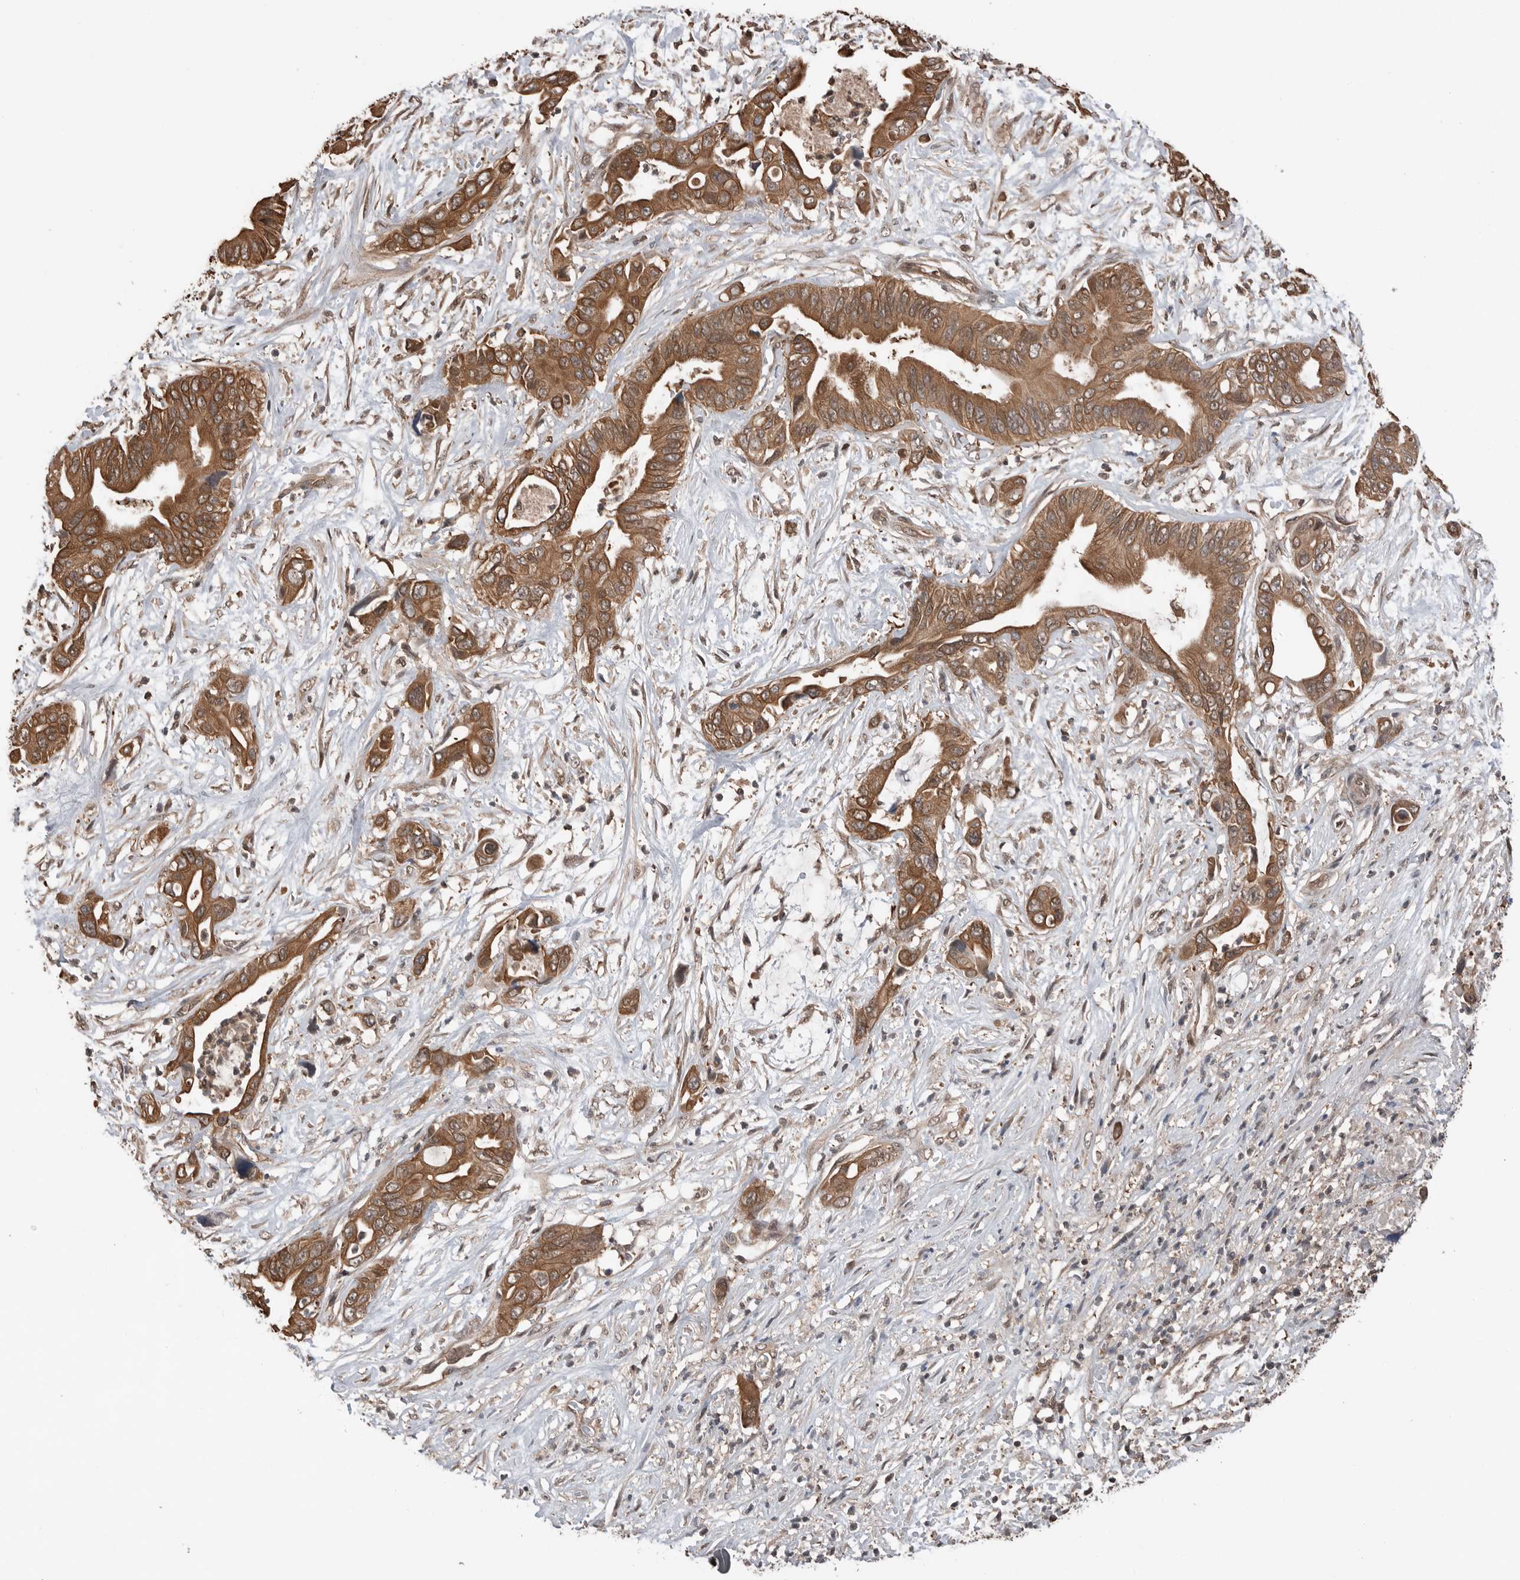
{"staining": {"intensity": "strong", "quantity": ">75%", "location": "cytoplasmic/membranous"}, "tissue": "pancreatic cancer", "cell_type": "Tumor cells", "image_type": "cancer", "snomed": [{"axis": "morphology", "description": "Adenocarcinoma, NOS"}, {"axis": "topography", "description": "Pancreas"}], "caption": "Protein expression analysis of human pancreatic cancer (adenocarcinoma) reveals strong cytoplasmic/membranous positivity in about >75% of tumor cells.", "gene": "PEAK1", "patient": {"sex": "male", "age": 66}}